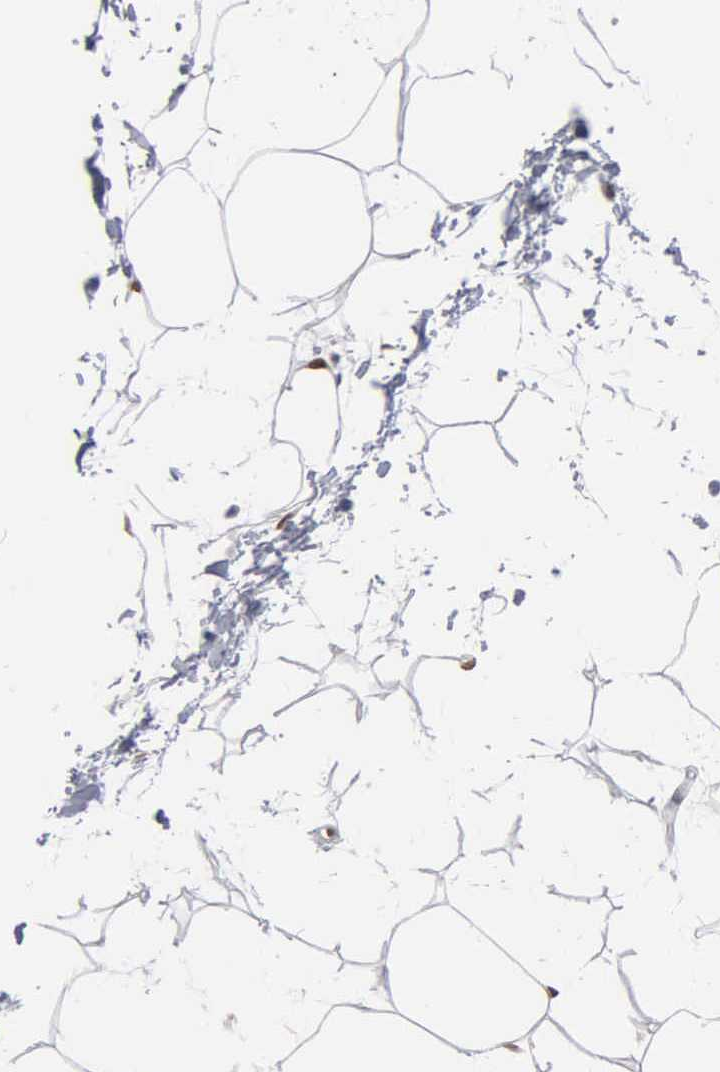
{"staining": {"intensity": "moderate", "quantity": ">75%", "location": "nuclear"}, "tissue": "adipose tissue", "cell_type": "Adipocytes", "image_type": "normal", "snomed": [{"axis": "morphology", "description": "Normal tissue, NOS"}, {"axis": "topography", "description": "Breast"}], "caption": "IHC micrograph of normal human adipose tissue stained for a protein (brown), which shows medium levels of moderate nuclear expression in about >75% of adipocytes.", "gene": "FGF2", "patient": {"sex": "female", "age": 45}}